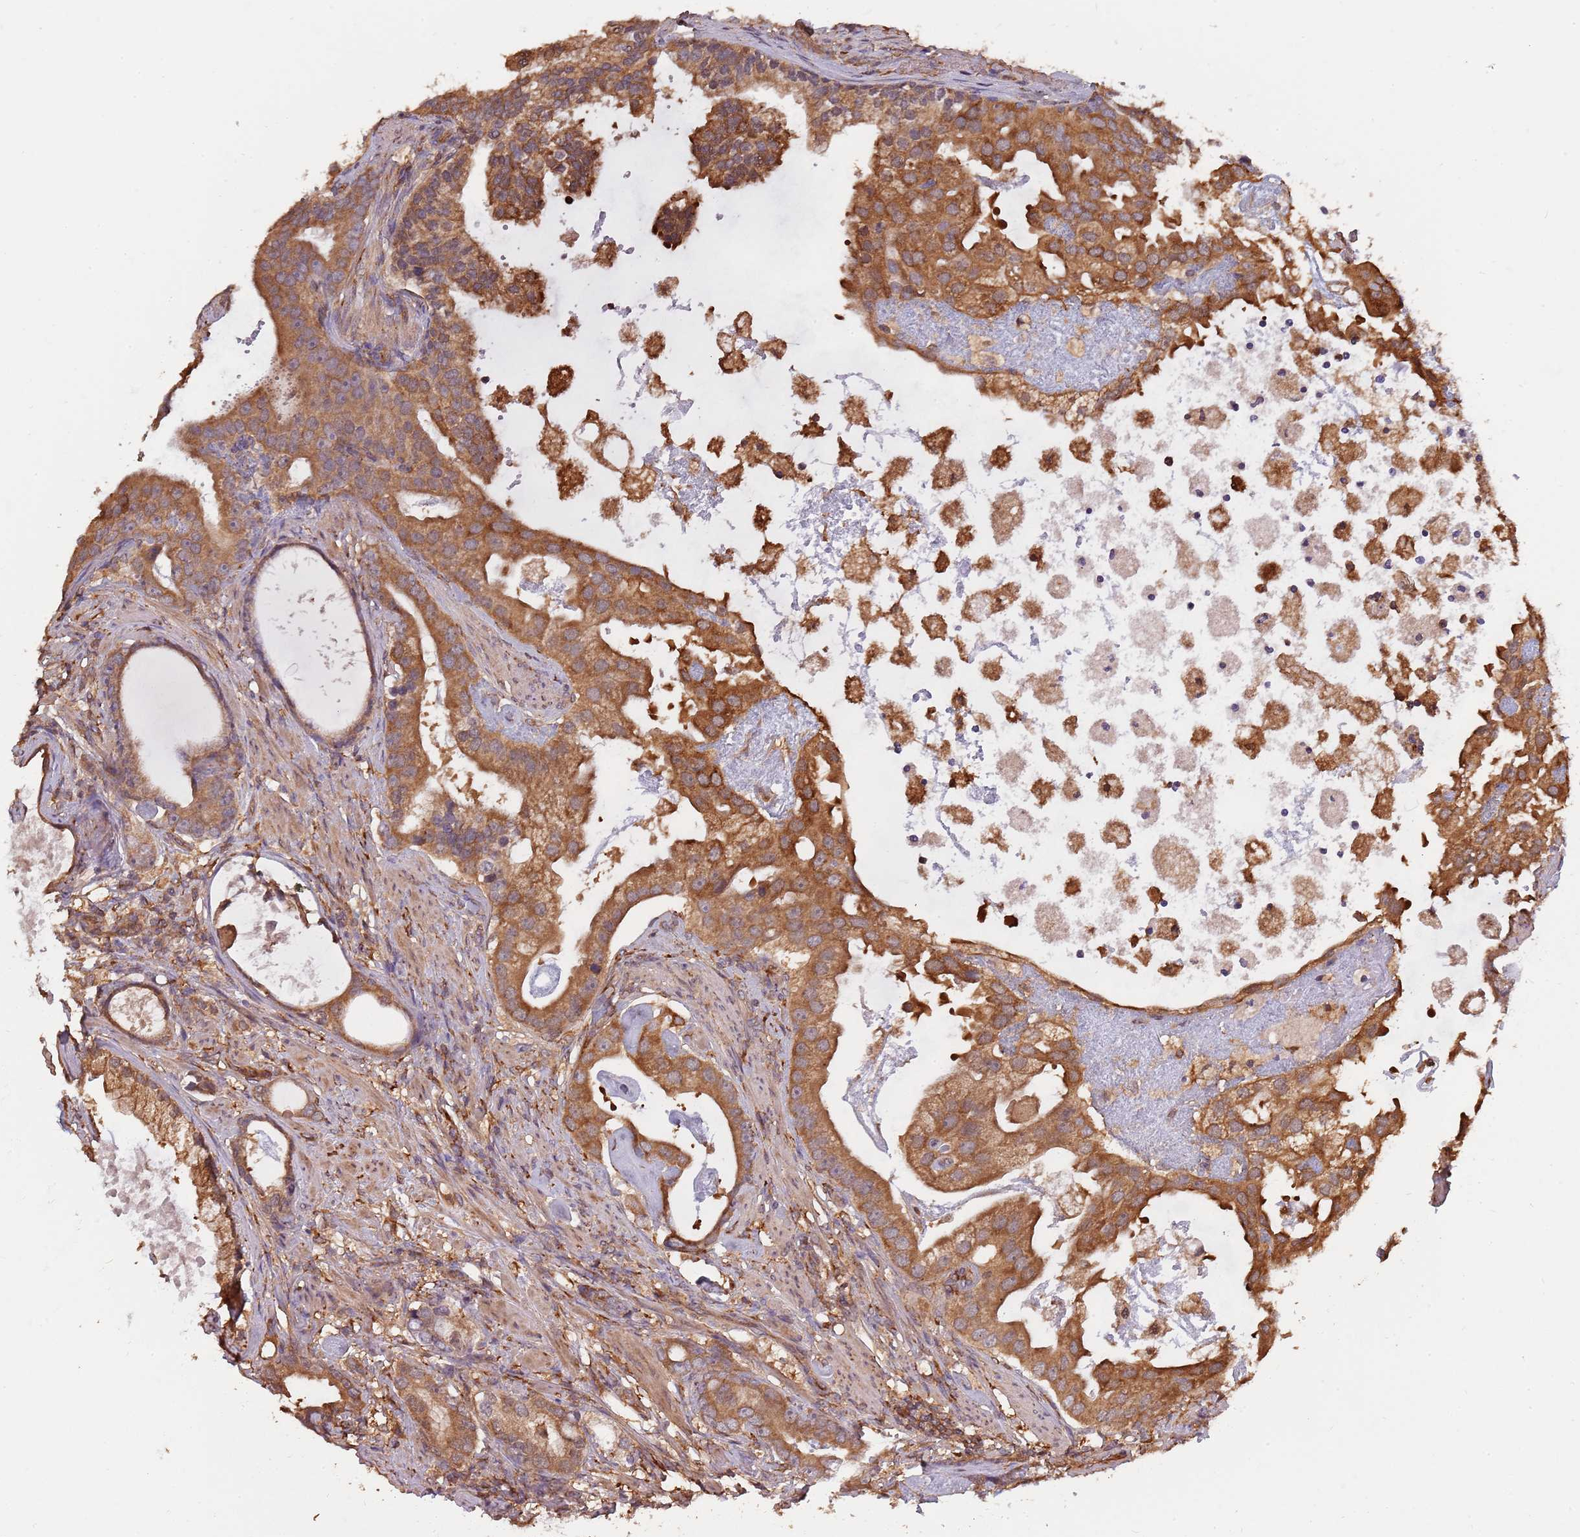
{"staining": {"intensity": "strong", "quantity": ">75%", "location": "cytoplasmic/membranous"}, "tissue": "prostate cancer", "cell_type": "Tumor cells", "image_type": "cancer", "snomed": [{"axis": "morphology", "description": "Adenocarcinoma, Low grade"}, {"axis": "topography", "description": "Prostate"}], "caption": "Immunohistochemistry of human adenocarcinoma (low-grade) (prostate) reveals high levels of strong cytoplasmic/membranous expression in about >75% of tumor cells.", "gene": "COG4", "patient": {"sex": "male", "age": 71}}